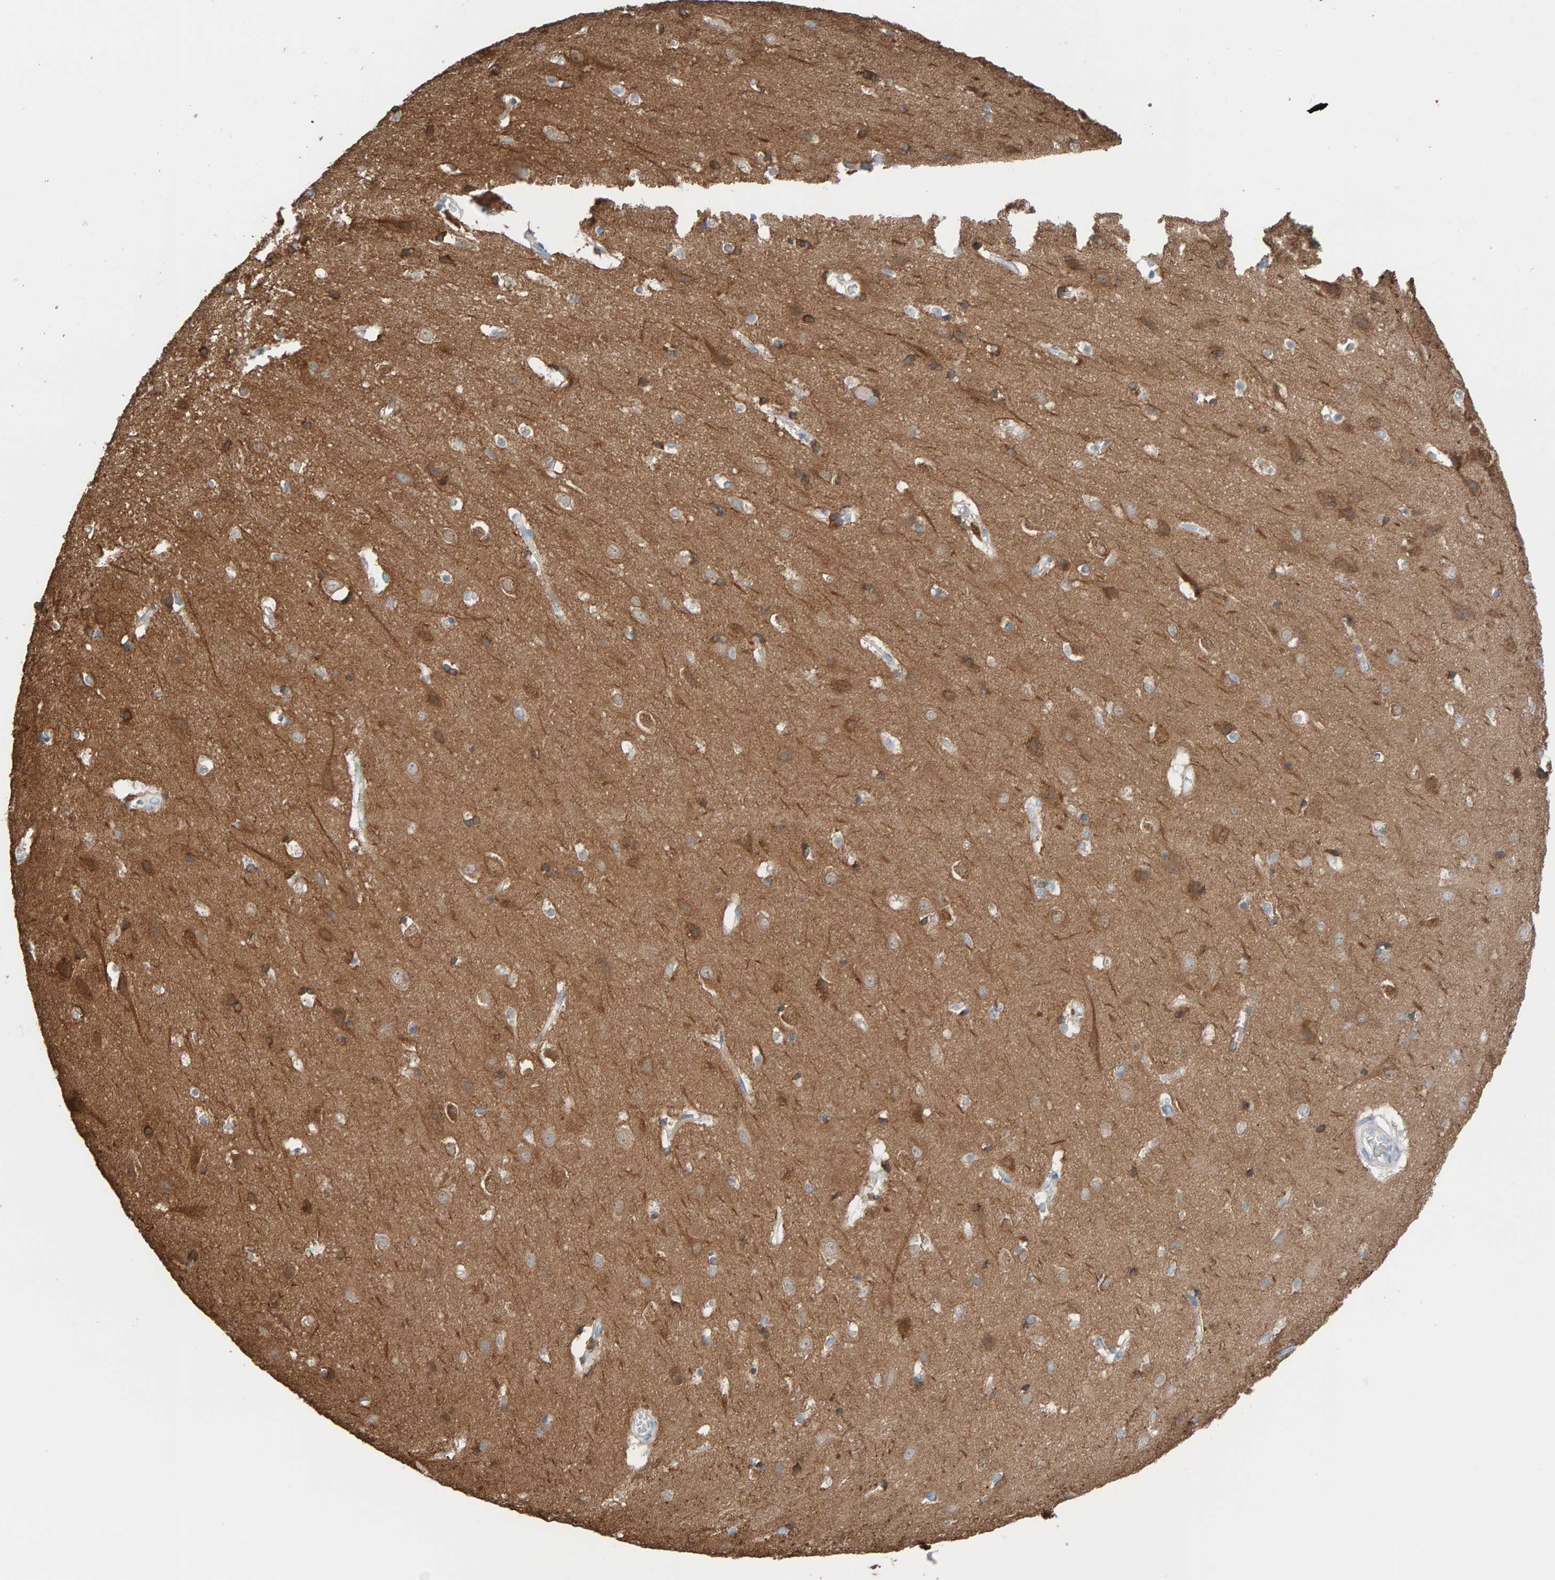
{"staining": {"intensity": "negative", "quantity": "none", "location": "none"}, "tissue": "cerebral cortex", "cell_type": "Endothelial cells", "image_type": "normal", "snomed": [{"axis": "morphology", "description": "Normal tissue, NOS"}, {"axis": "topography", "description": "Cerebral cortex"}], "caption": "A high-resolution micrograph shows immunohistochemistry (IHC) staining of benign cerebral cortex, which demonstrates no significant positivity in endothelial cells. (DAB (3,3'-diaminobenzidine) immunohistochemistry, high magnification).", "gene": "IPPK", "patient": {"sex": "male", "age": 54}}